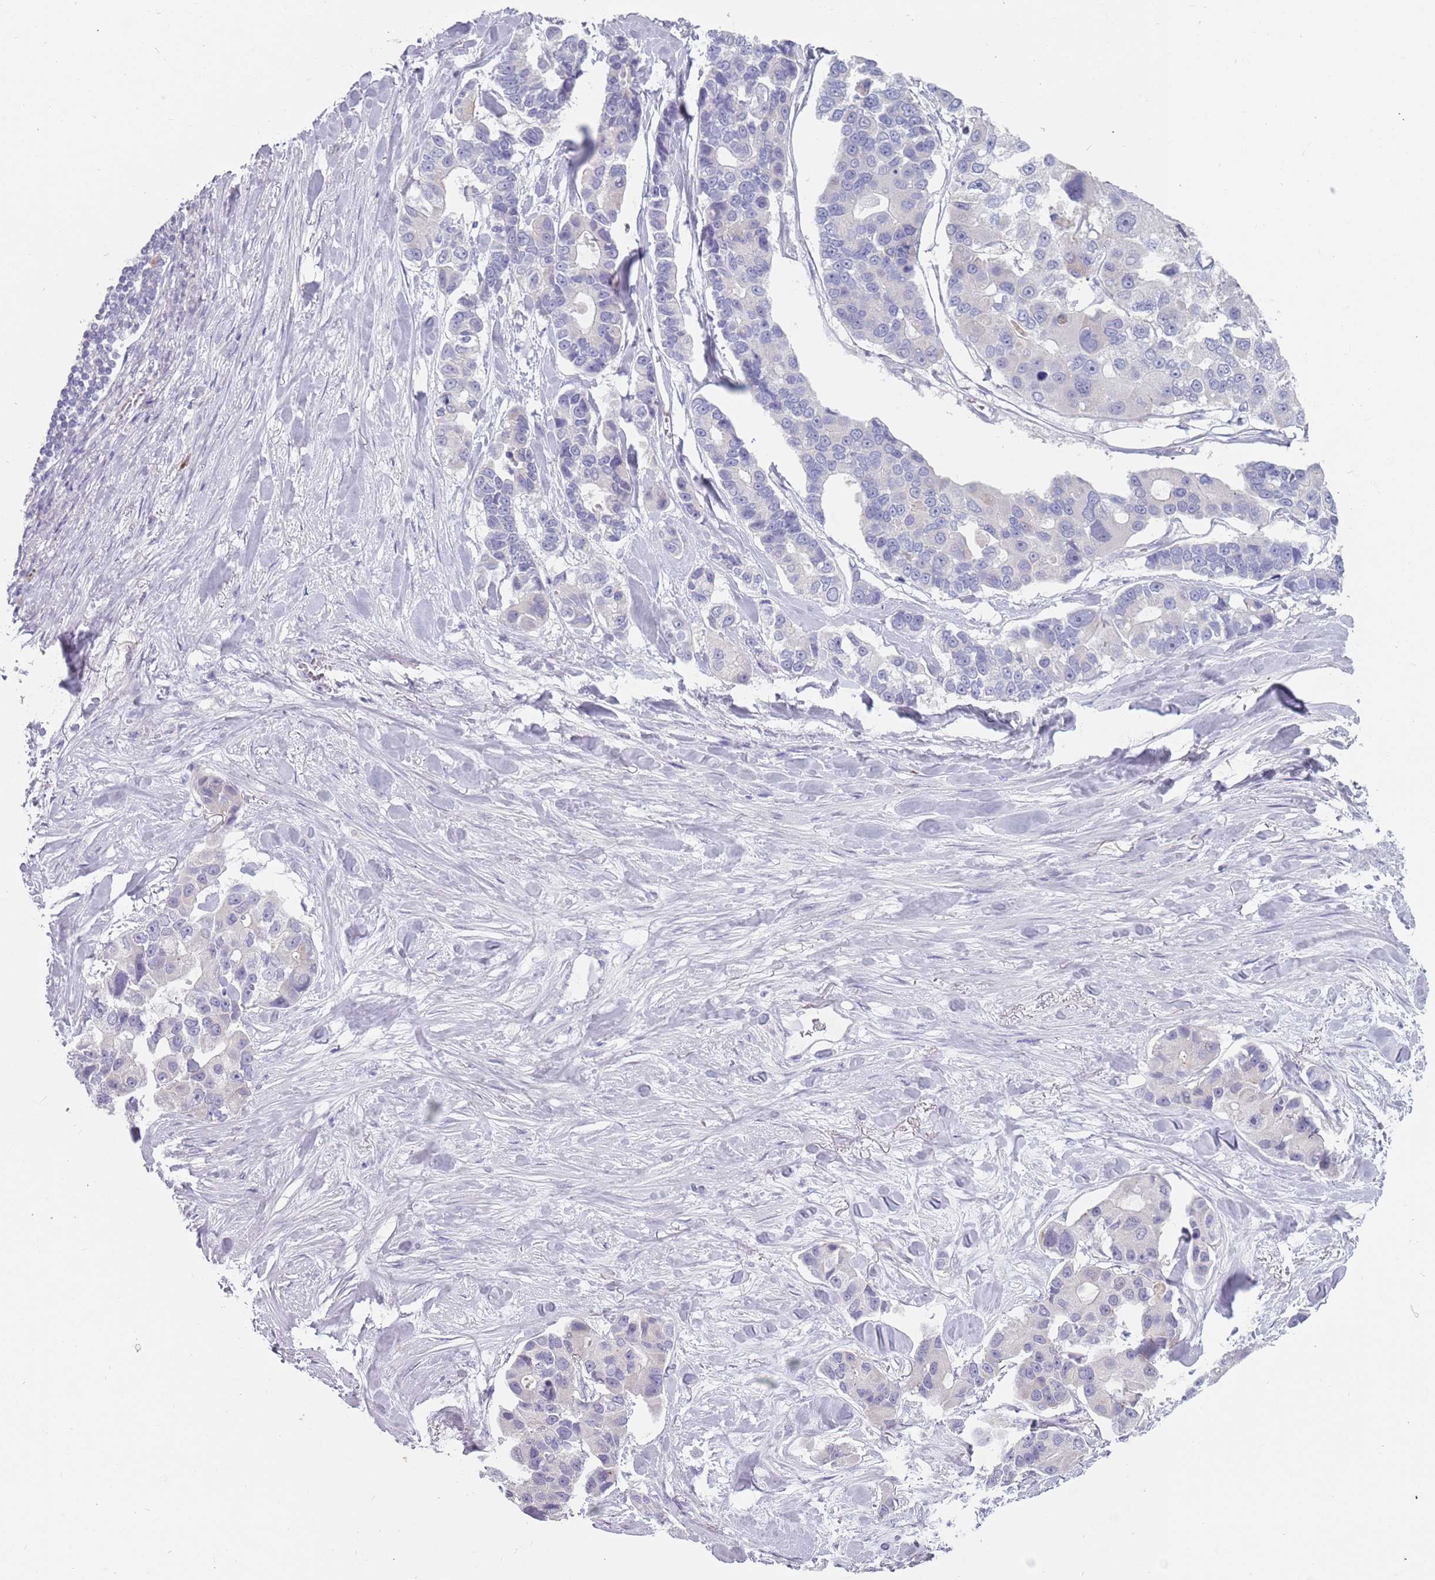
{"staining": {"intensity": "negative", "quantity": "none", "location": "none"}, "tissue": "lung cancer", "cell_type": "Tumor cells", "image_type": "cancer", "snomed": [{"axis": "morphology", "description": "Adenocarcinoma, NOS"}, {"axis": "topography", "description": "Lung"}], "caption": "This photomicrograph is of lung cancer (adenocarcinoma) stained with immunohistochemistry to label a protein in brown with the nuclei are counter-stained blue. There is no staining in tumor cells.", "gene": "DDX4", "patient": {"sex": "female", "age": 54}}